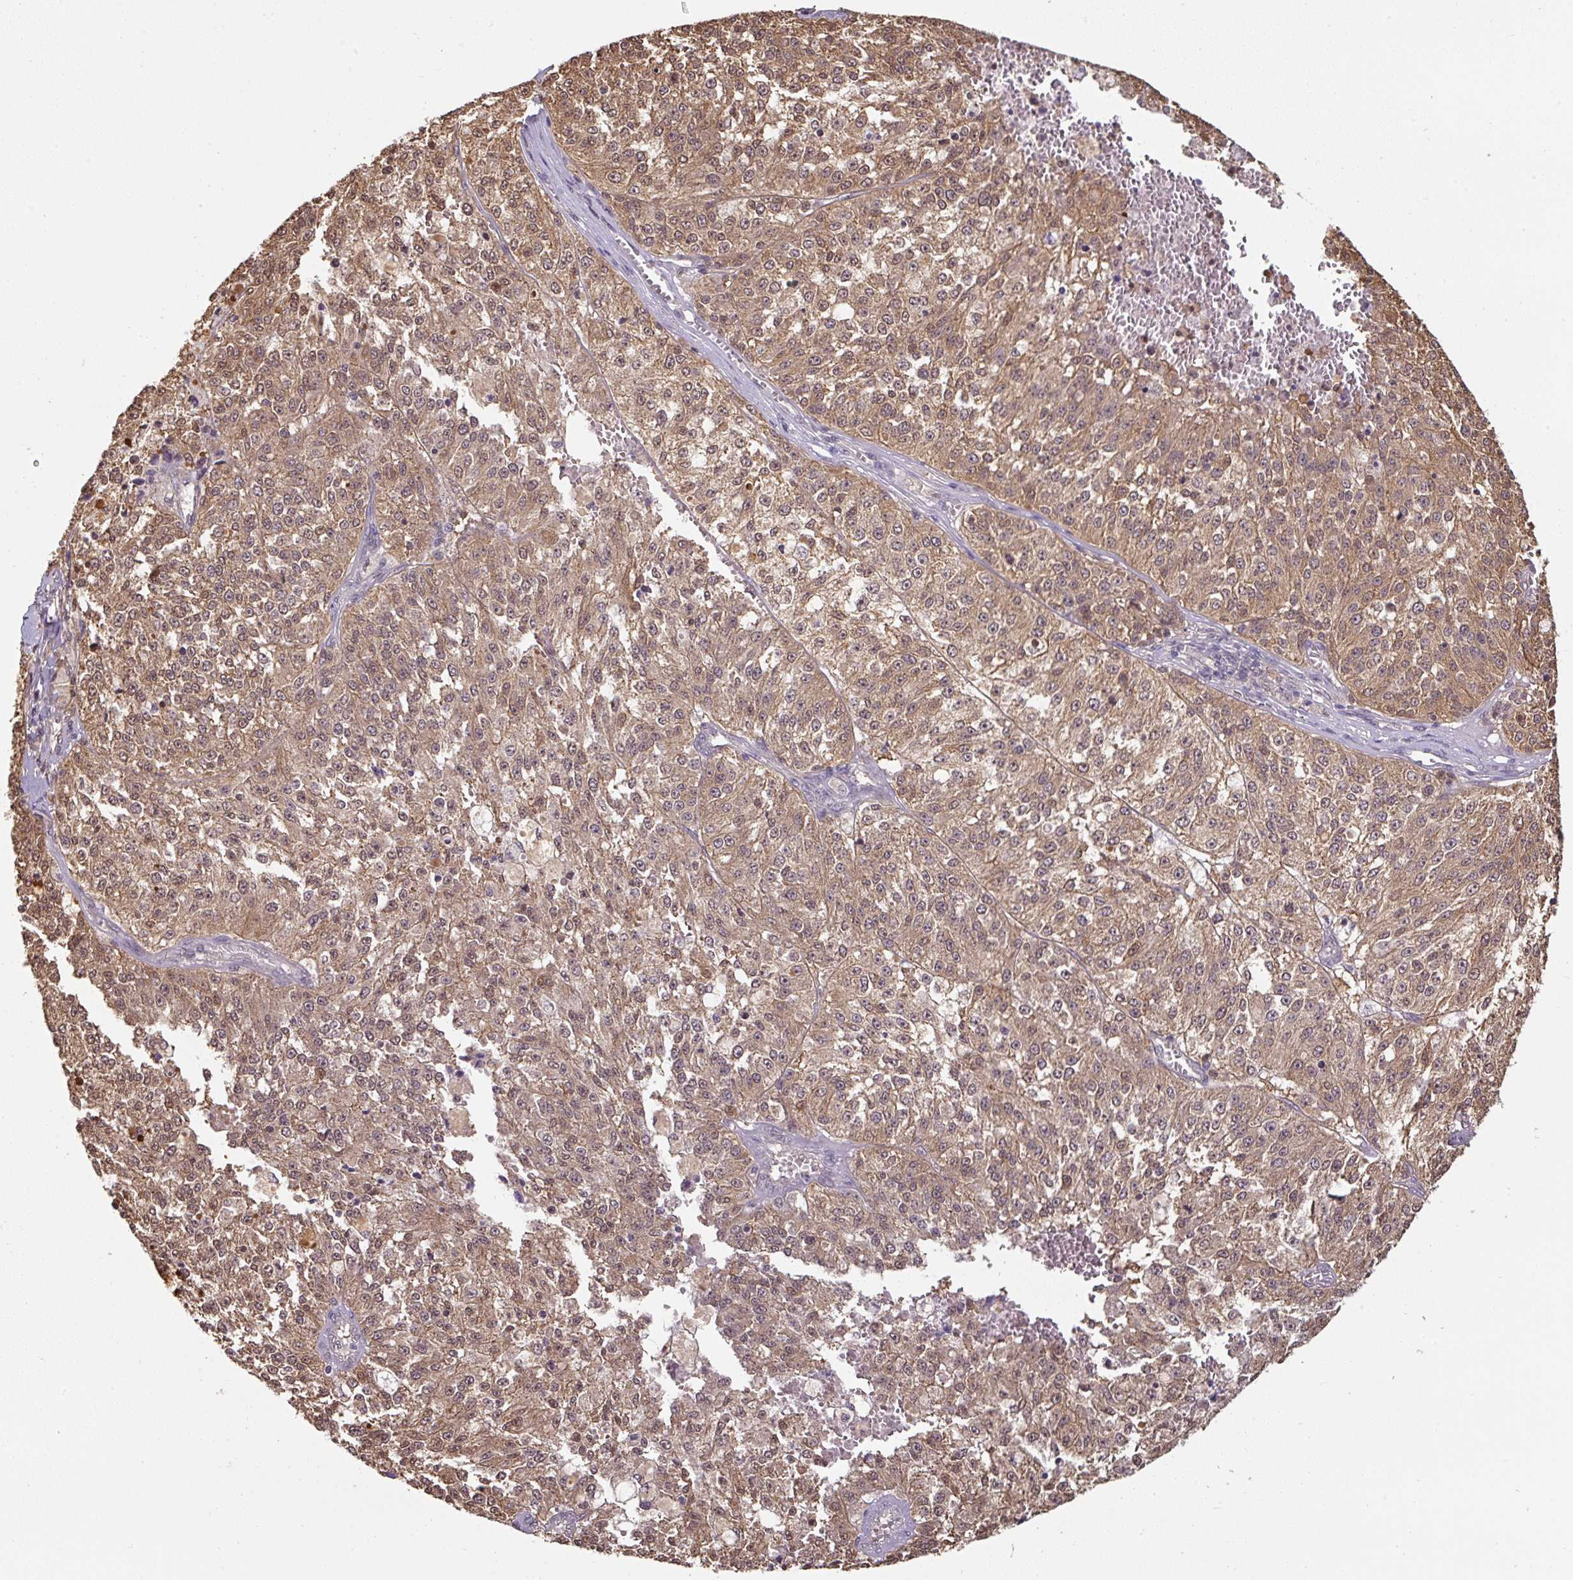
{"staining": {"intensity": "moderate", "quantity": ">75%", "location": "cytoplasmic/membranous,nuclear"}, "tissue": "melanoma", "cell_type": "Tumor cells", "image_type": "cancer", "snomed": [{"axis": "morphology", "description": "Malignant melanoma, NOS"}, {"axis": "topography", "description": "Skin"}], "caption": "Immunohistochemical staining of human melanoma shows medium levels of moderate cytoplasmic/membranous and nuclear protein expression in approximately >75% of tumor cells.", "gene": "ST13", "patient": {"sex": "female", "age": 64}}